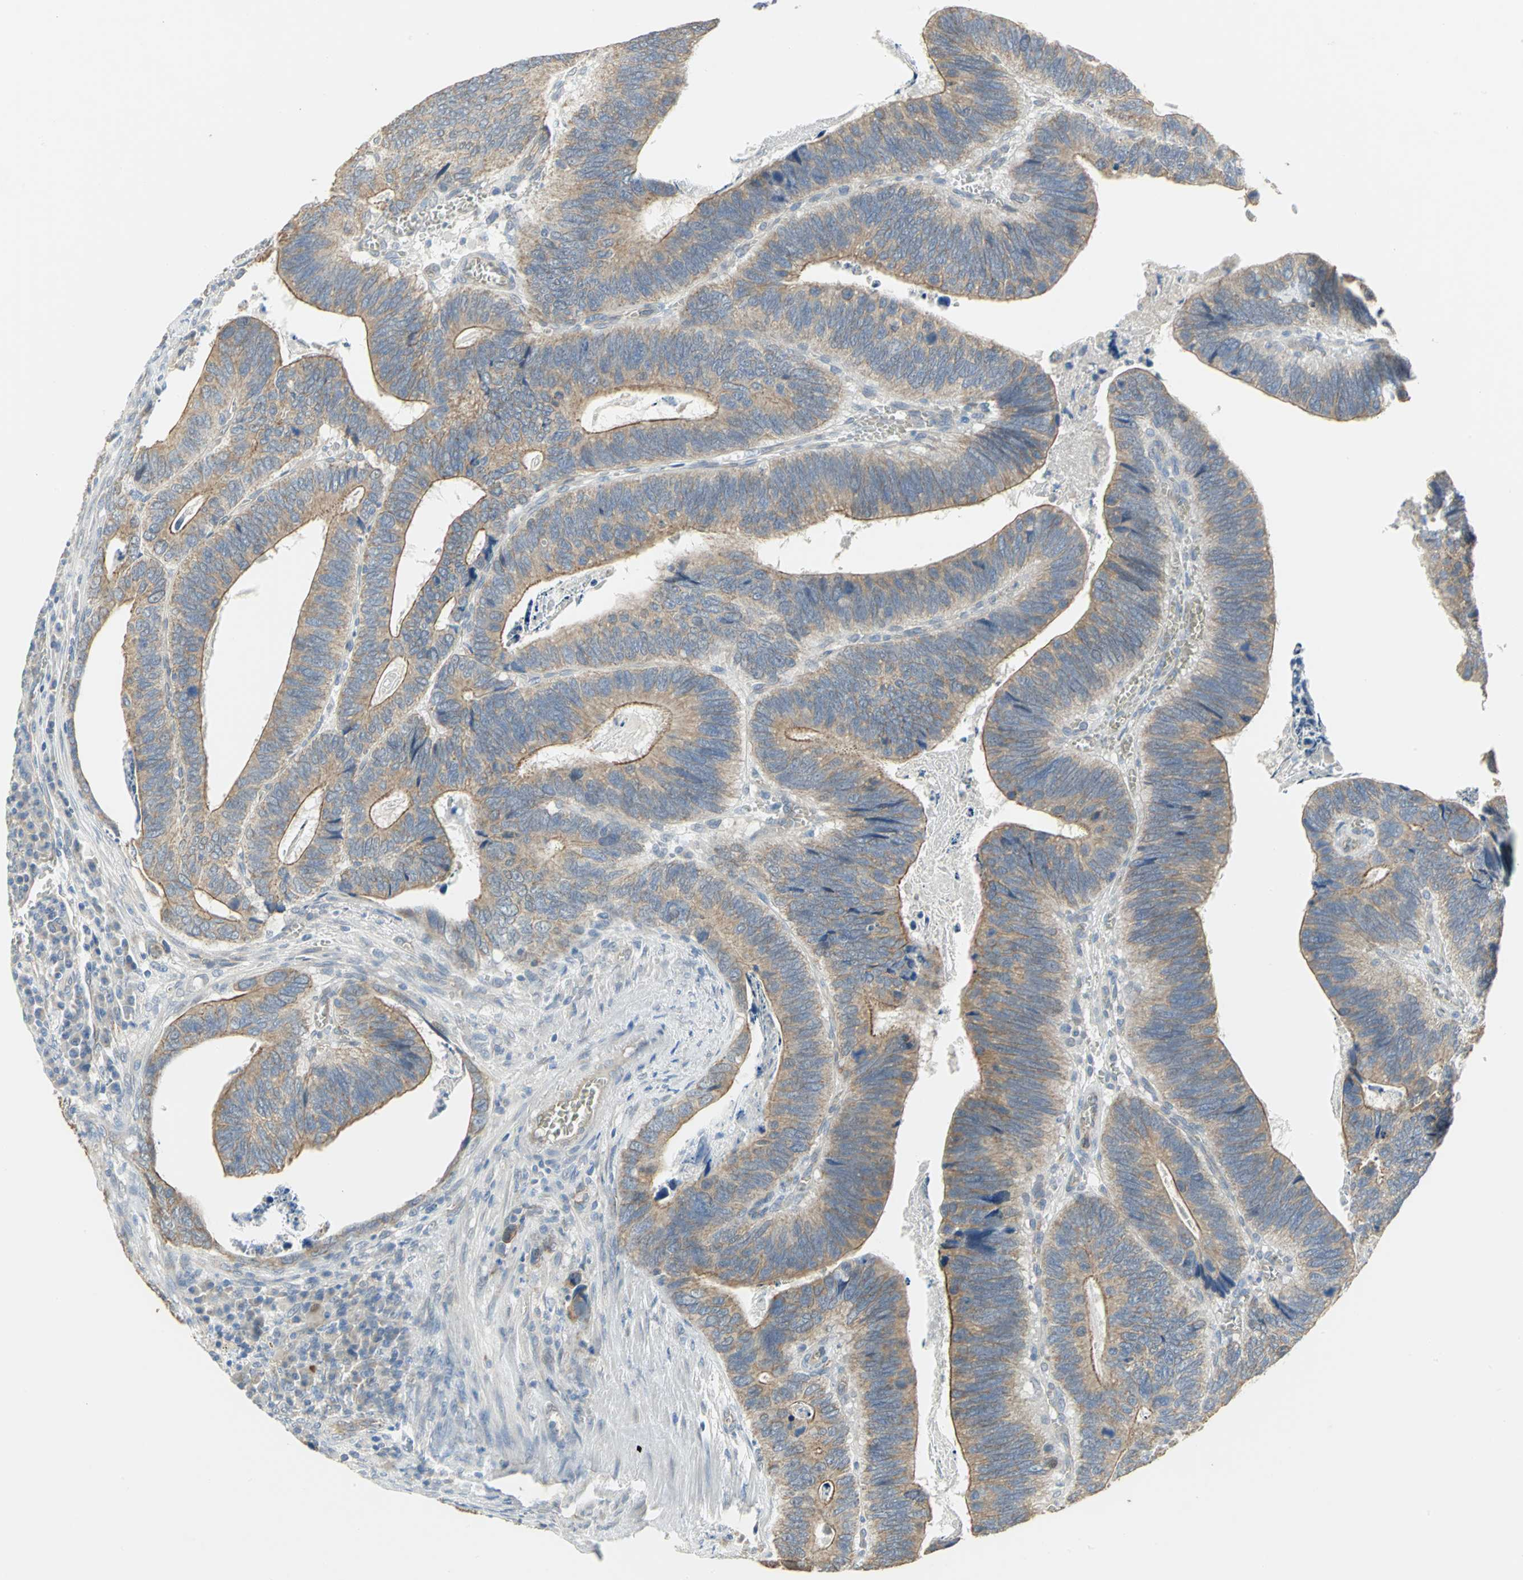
{"staining": {"intensity": "moderate", "quantity": ">75%", "location": "cytoplasmic/membranous"}, "tissue": "colorectal cancer", "cell_type": "Tumor cells", "image_type": "cancer", "snomed": [{"axis": "morphology", "description": "Adenocarcinoma, NOS"}, {"axis": "topography", "description": "Colon"}], "caption": "Adenocarcinoma (colorectal) stained with a protein marker exhibits moderate staining in tumor cells.", "gene": "HTR1F", "patient": {"sex": "male", "age": 72}}